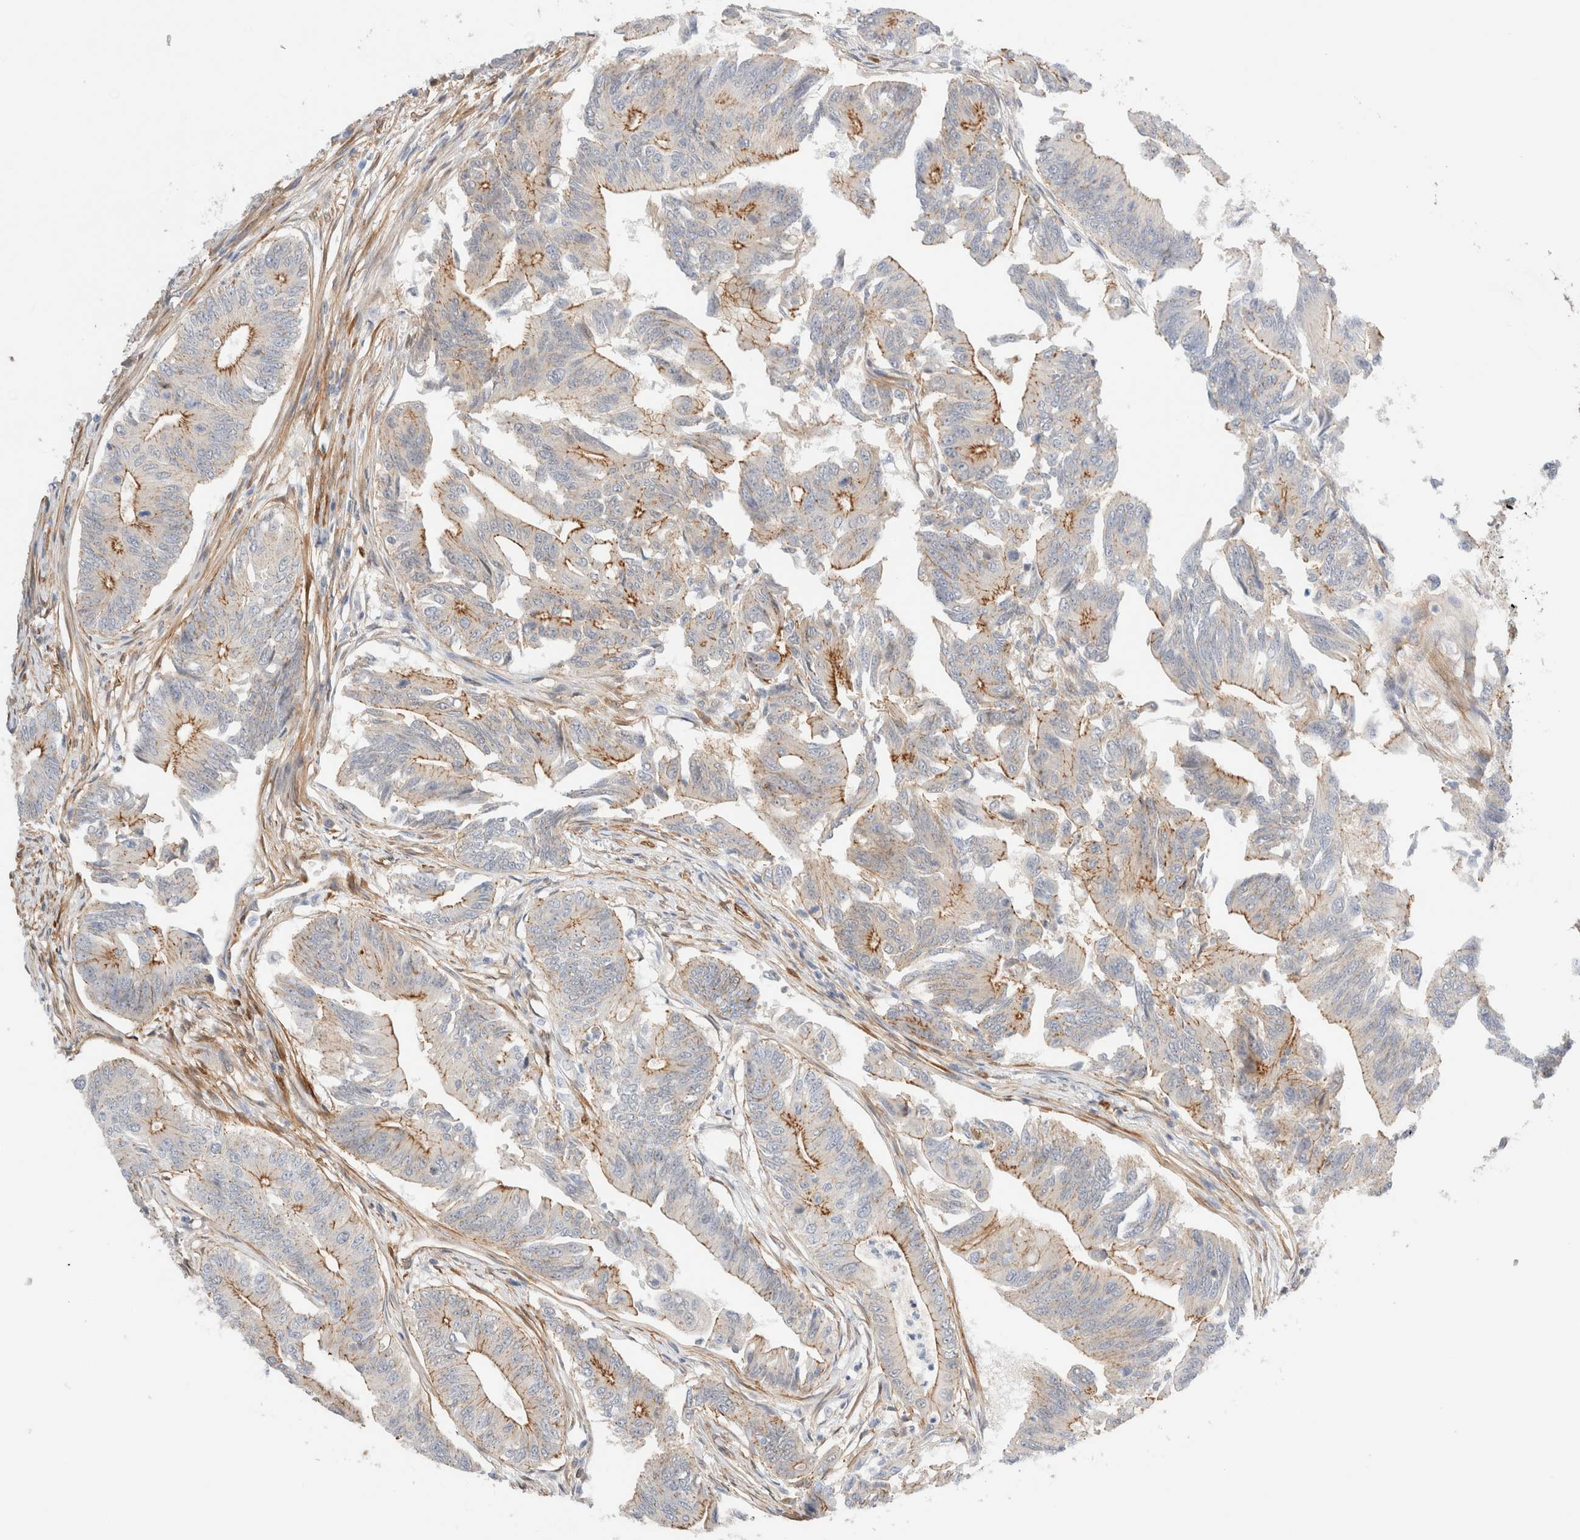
{"staining": {"intensity": "moderate", "quantity": "25%-75%", "location": "cytoplasmic/membranous"}, "tissue": "colorectal cancer", "cell_type": "Tumor cells", "image_type": "cancer", "snomed": [{"axis": "morphology", "description": "Adenoma, NOS"}, {"axis": "morphology", "description": "Adenocarcinoma, NOS"}, {"axis": "topography", "description": "Colon"}], "caption": "Adenocarcinoma (colorectal) was stained to show a protein in brown. There is medium levels of moderate cytoplasmic/membranous expression in approximately 25%-75% of tumor cells.", "gene": "LMCD1", "patient": {"sex": "male", "age": 79}}